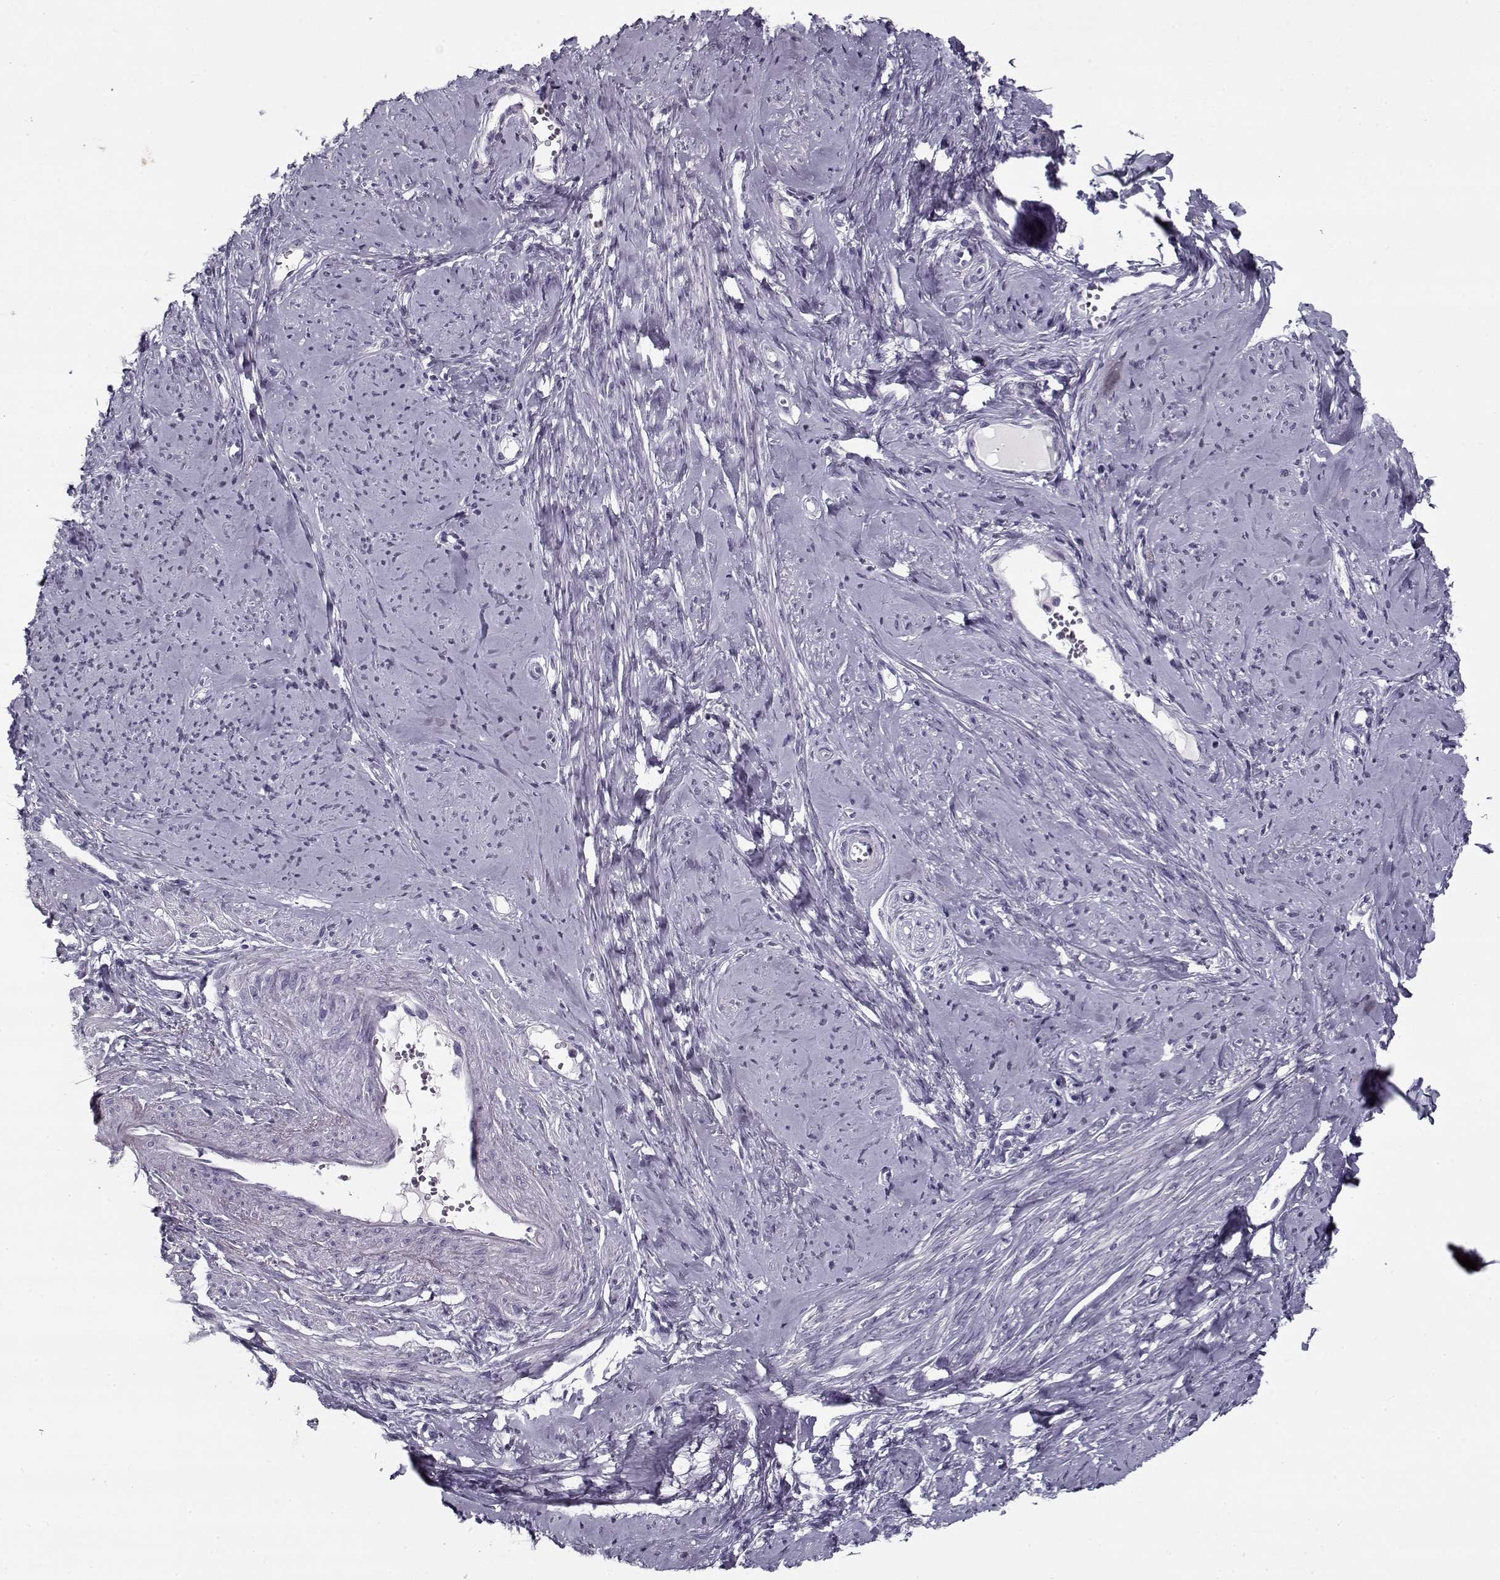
{"staining": {"intensity": "negative", "quantity": "none", "location": "none"}, "tissue": "smooth muscle", "cell_type": "Smooth muscle cells", "image_type": "normal", "snomed": [{"axis": "morphology", "description": "Normal tissue, NOS"}, {"axis": "topography", "description": "Smooth muscle"}], "caption": "This image is of benign smooth muscle stained with immunohistochemistry (IHC) to label a protein in brown with the nuclei are counter-stained blue. There is no expression in smooth muscle cells.", "gene": "RNF32", "patient": {"sex": "female", "age": 48}}